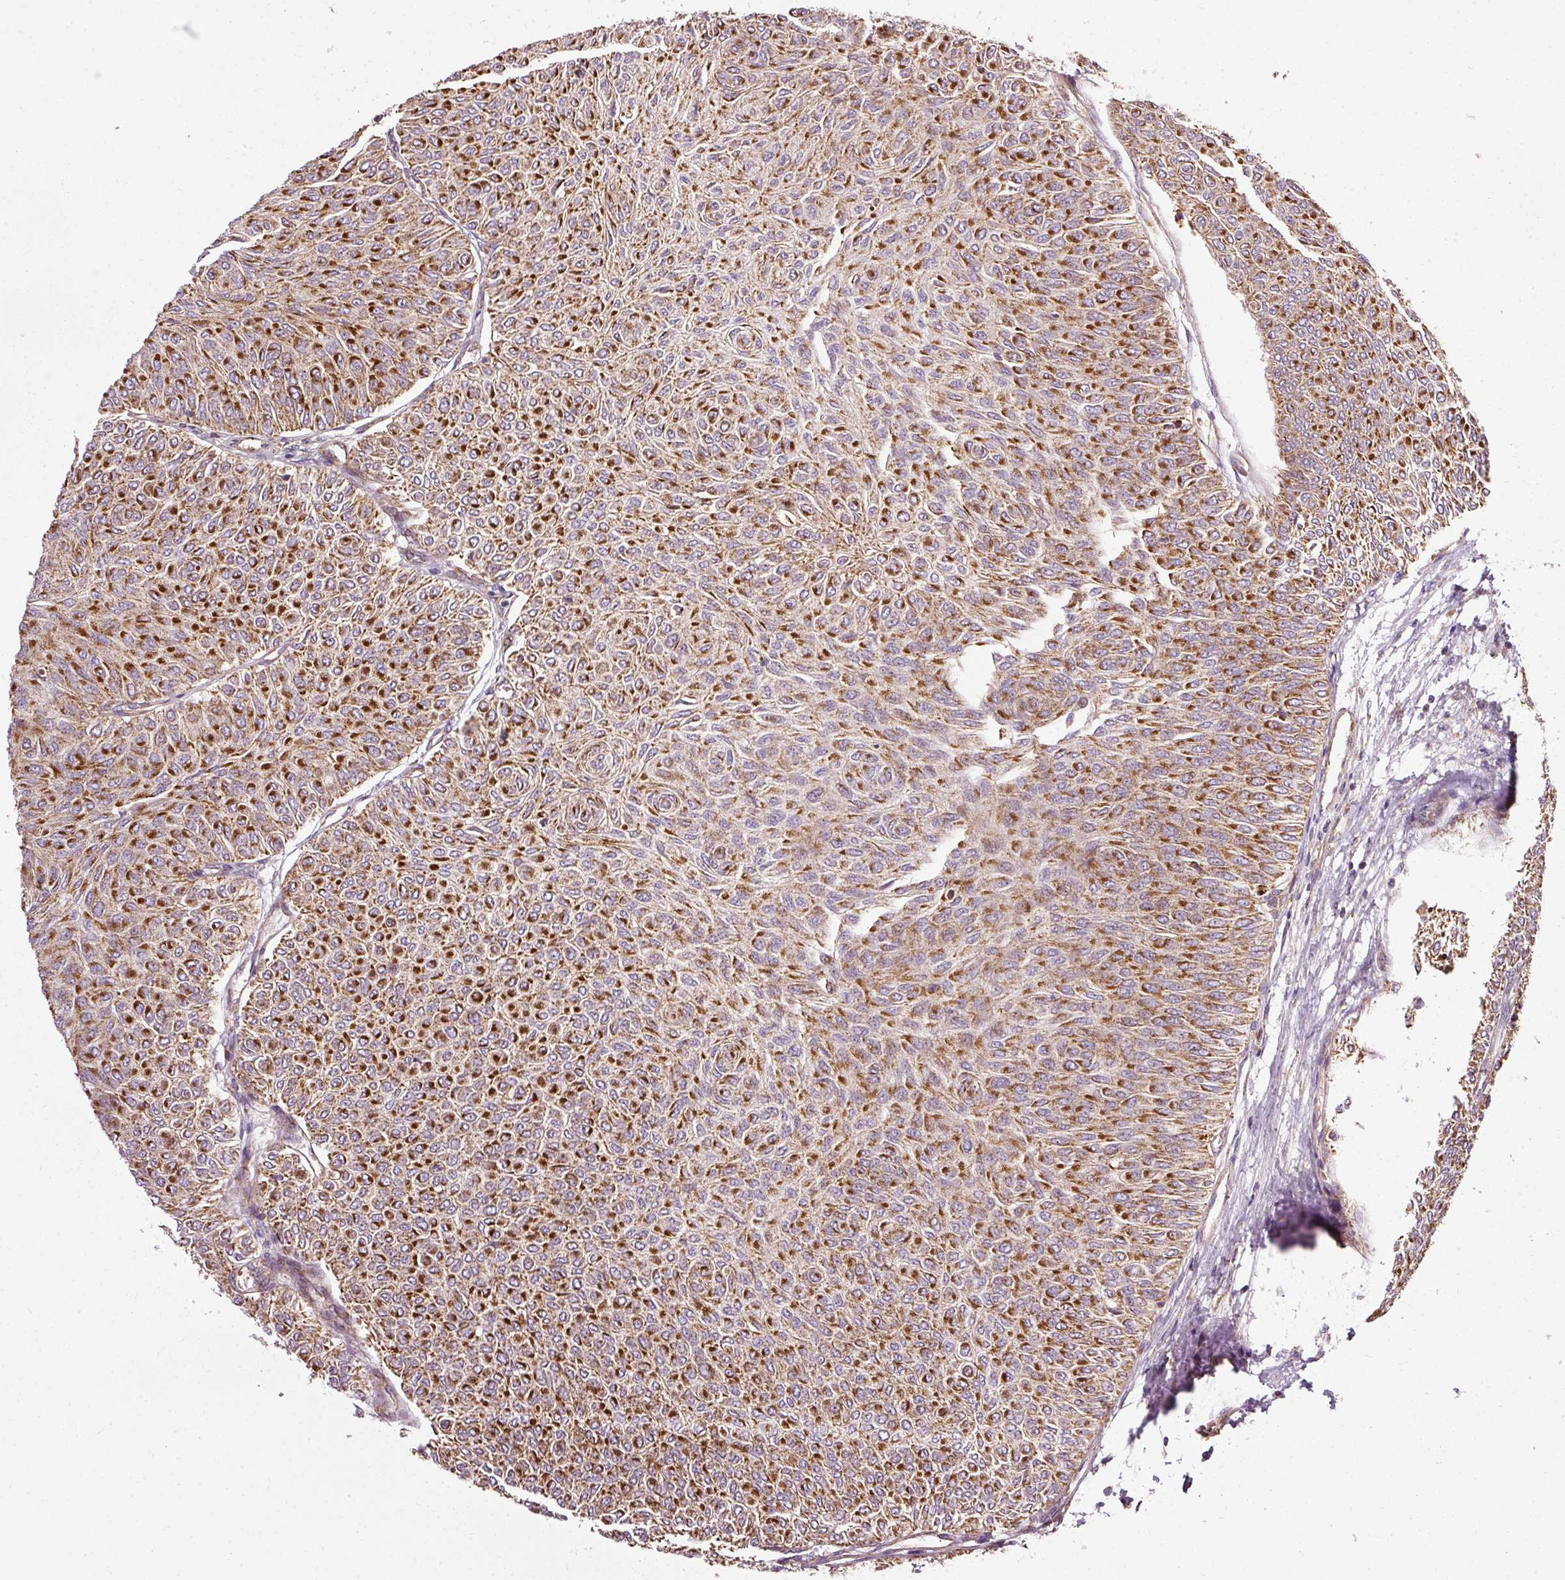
{"staining": {"intensity": "strong", "quantity": ">75%", "location": "cytoplasmic/membranous"}, "tissue": "urothelial cancer", "cell_type": "Tumor cells", "image_type": "cancer", "snomed": [{"axis": "morphology", "description": "Urothelial carcinoma, Low grade"}, {"axis": "topography", "description": "Urinary bladder"}], "caption": "This micrograph demonstrates immunohistochemistry (IHC) staining of urothelial carcinoma (low-grade), with high strong cytoplasmic/membranous expression in approximately >75% of tumor cells.", "gene": "ISCU", "patient": {"sex": "male", "age": 78}}